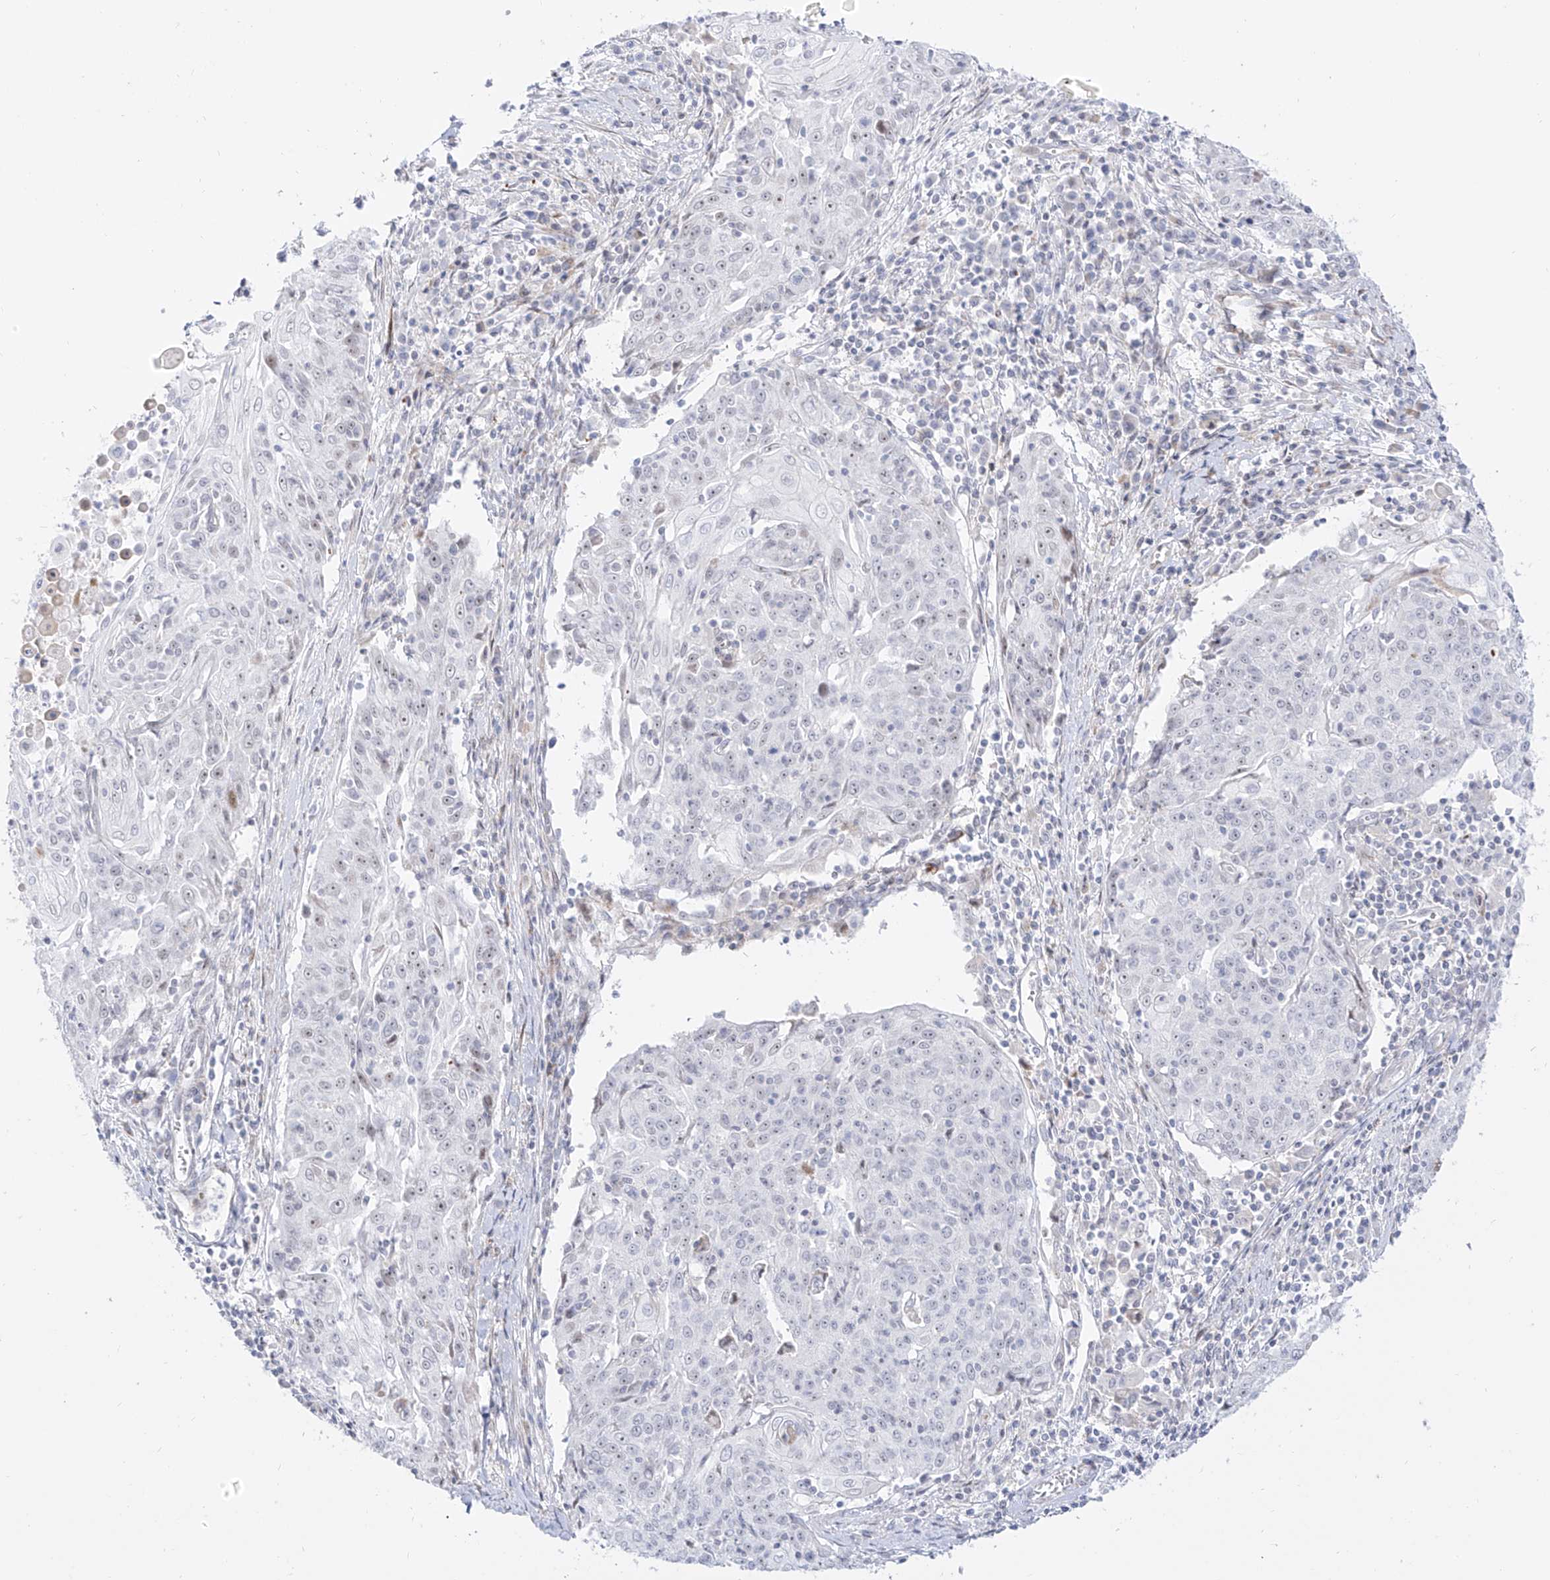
{"staining": {"intensity": "negative", "quantity": "none", "location": "none"}, "tissue": "cervical cancer", "cell_type": "Tumor cells", "image_type": "cancer", "snomed": [{"axis": "morphology", "description": "Squamous cell carcinoma, NOS"}, {"axis": "topography", "description": "Cervix"}], "caption": "Tumor cells are negative for brown protein staining in cervical cancer.", "gene": "ZNF180", "patient": {"sex": "female", "age": 48}}